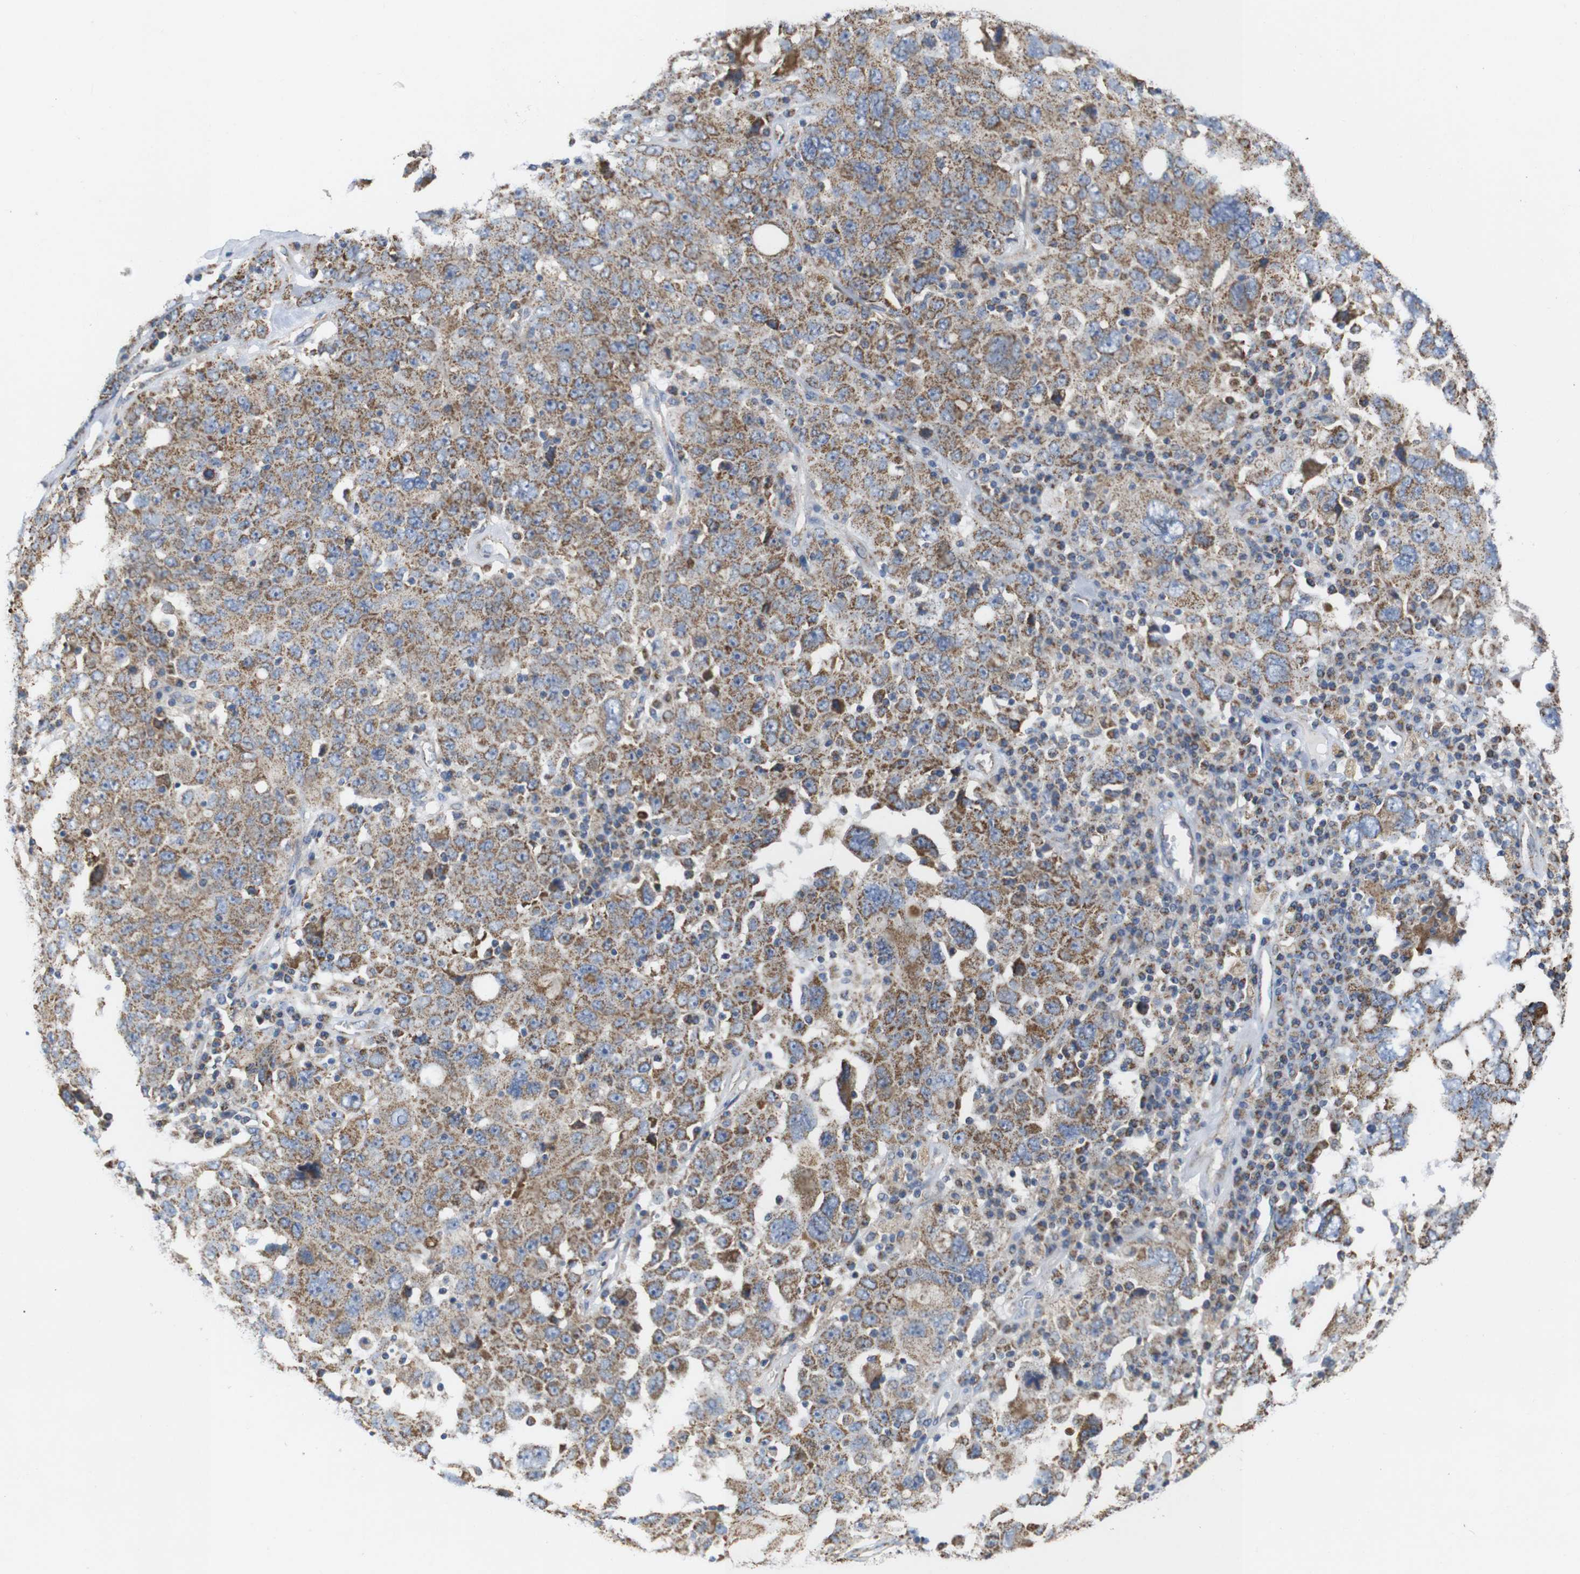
{"staining": {"intensity": "moderate", "quantity": ">75%", "location": "cytoplasmic/membranous"}, "tissue": "ovarian cancer", "cell_type": "Tumor cells", "image_type": "cancer", "snomed": [{"axis": "morphology", "description": "Carcinoma, endometroid"}, {"axis": "topography", "description": "Ovary"}], "caption": "DAB immunohistochemical staining of endometroid carcinoma (ovarian) displays moderate cytoplasmic/membranous protein staining in approximately >75% of tumor cells. Immunohistochemistry (ihc) stains the protein of interest in brown and the nuclei are stained blue.", "gene": "FAM171B", "patient": {"sex": "female", "age": 62}}